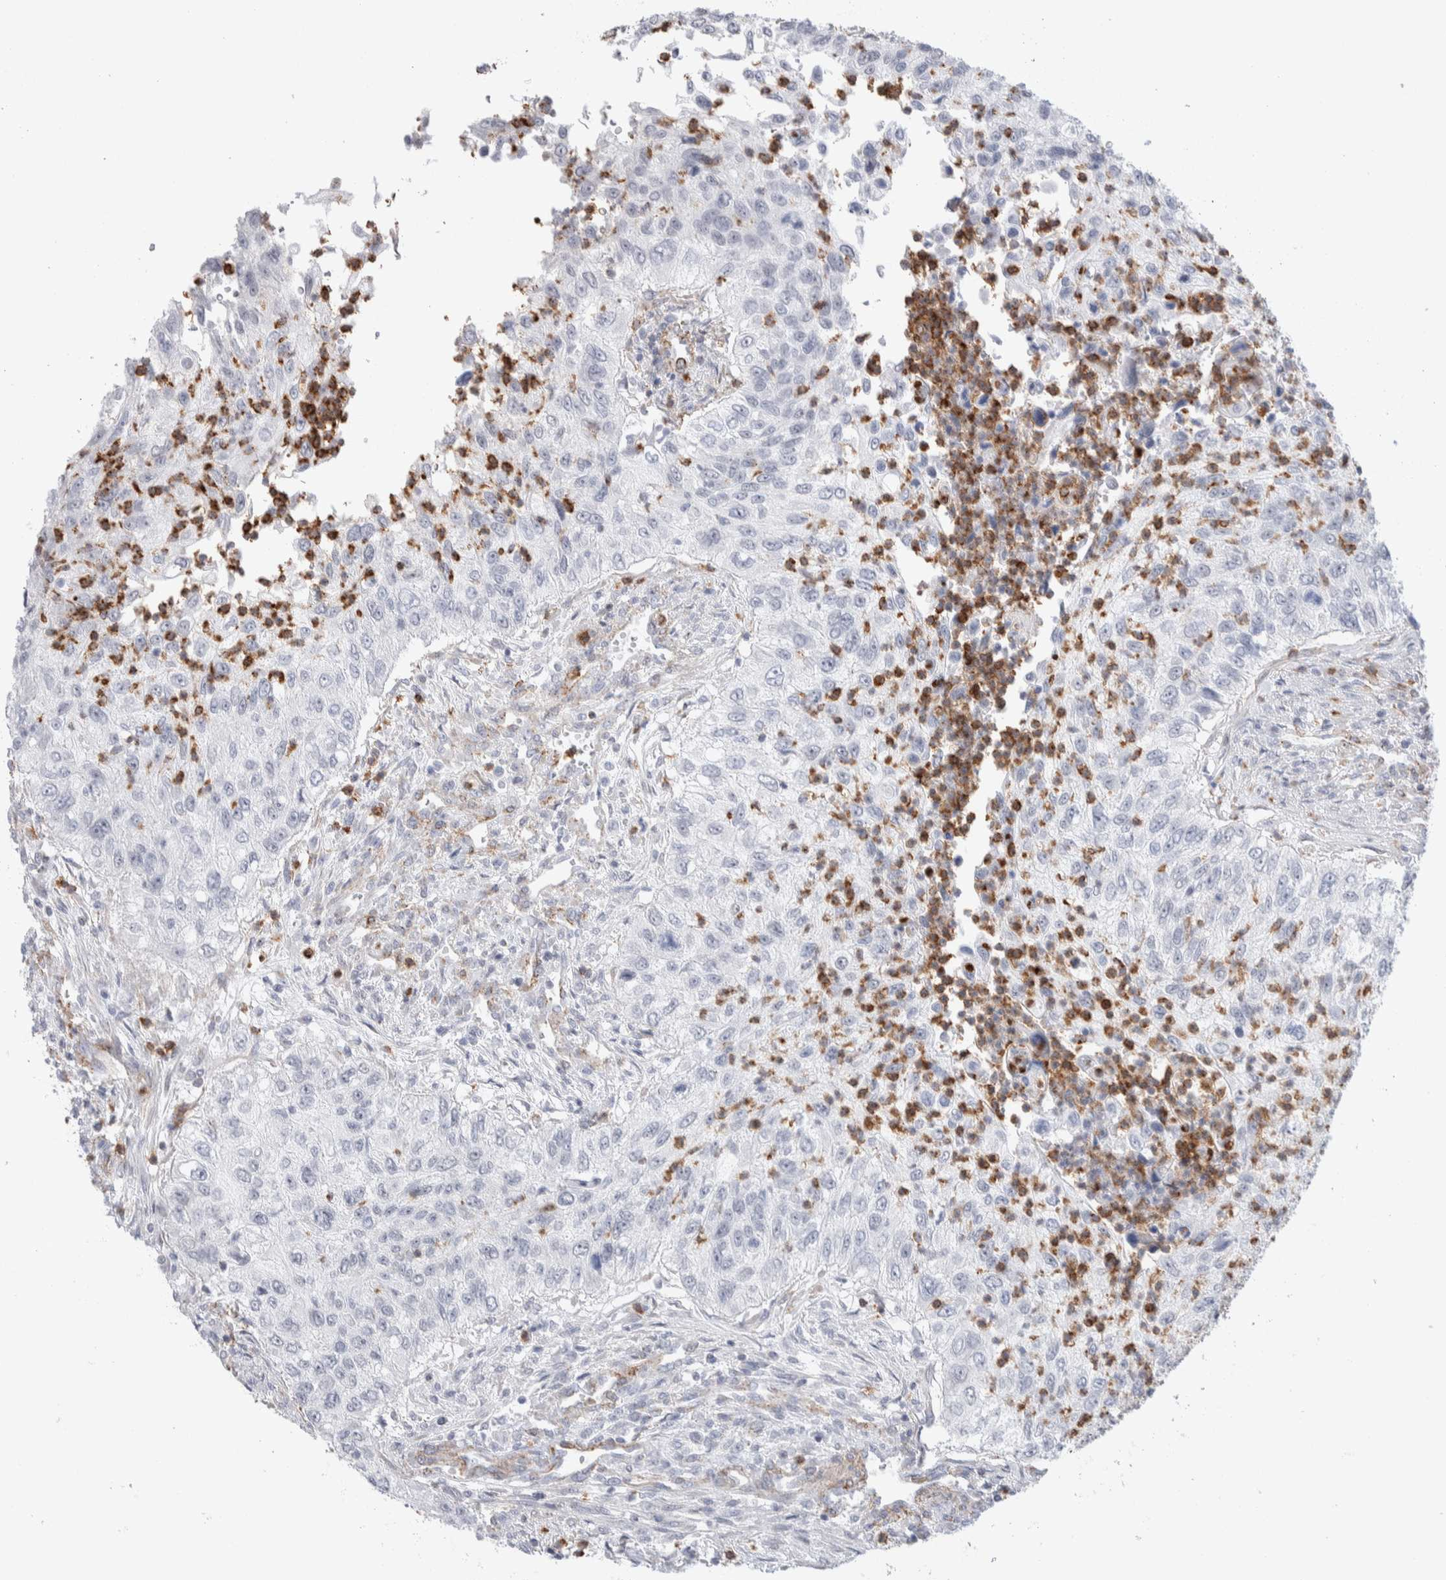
{"staining": {"intensity": "negative", "quantity": "none", "location": "none"}, "tissue": "urothelial cancer", "cell_type": "Tumor cells", "image_type": "cancer", "snomed": [{"axis": "morphology", "description": "Urothelial carcinoma, High grade"}, {"axis": "topography", "description": "Urinary bladder"}], "caption": "High power microscopy photomicrograph of an immunohistochemistry (IHC) micrograph of urothelial cancer, revealing no significant positivity in tumor cells. The staining is performed using DAB (3,3'-diaminobenzidine) brown chromogen with nuclei counter-stained in using hematoxylin.", "gene": "SEPTIN4", "patient": {"sex": "female", "age": 60}}